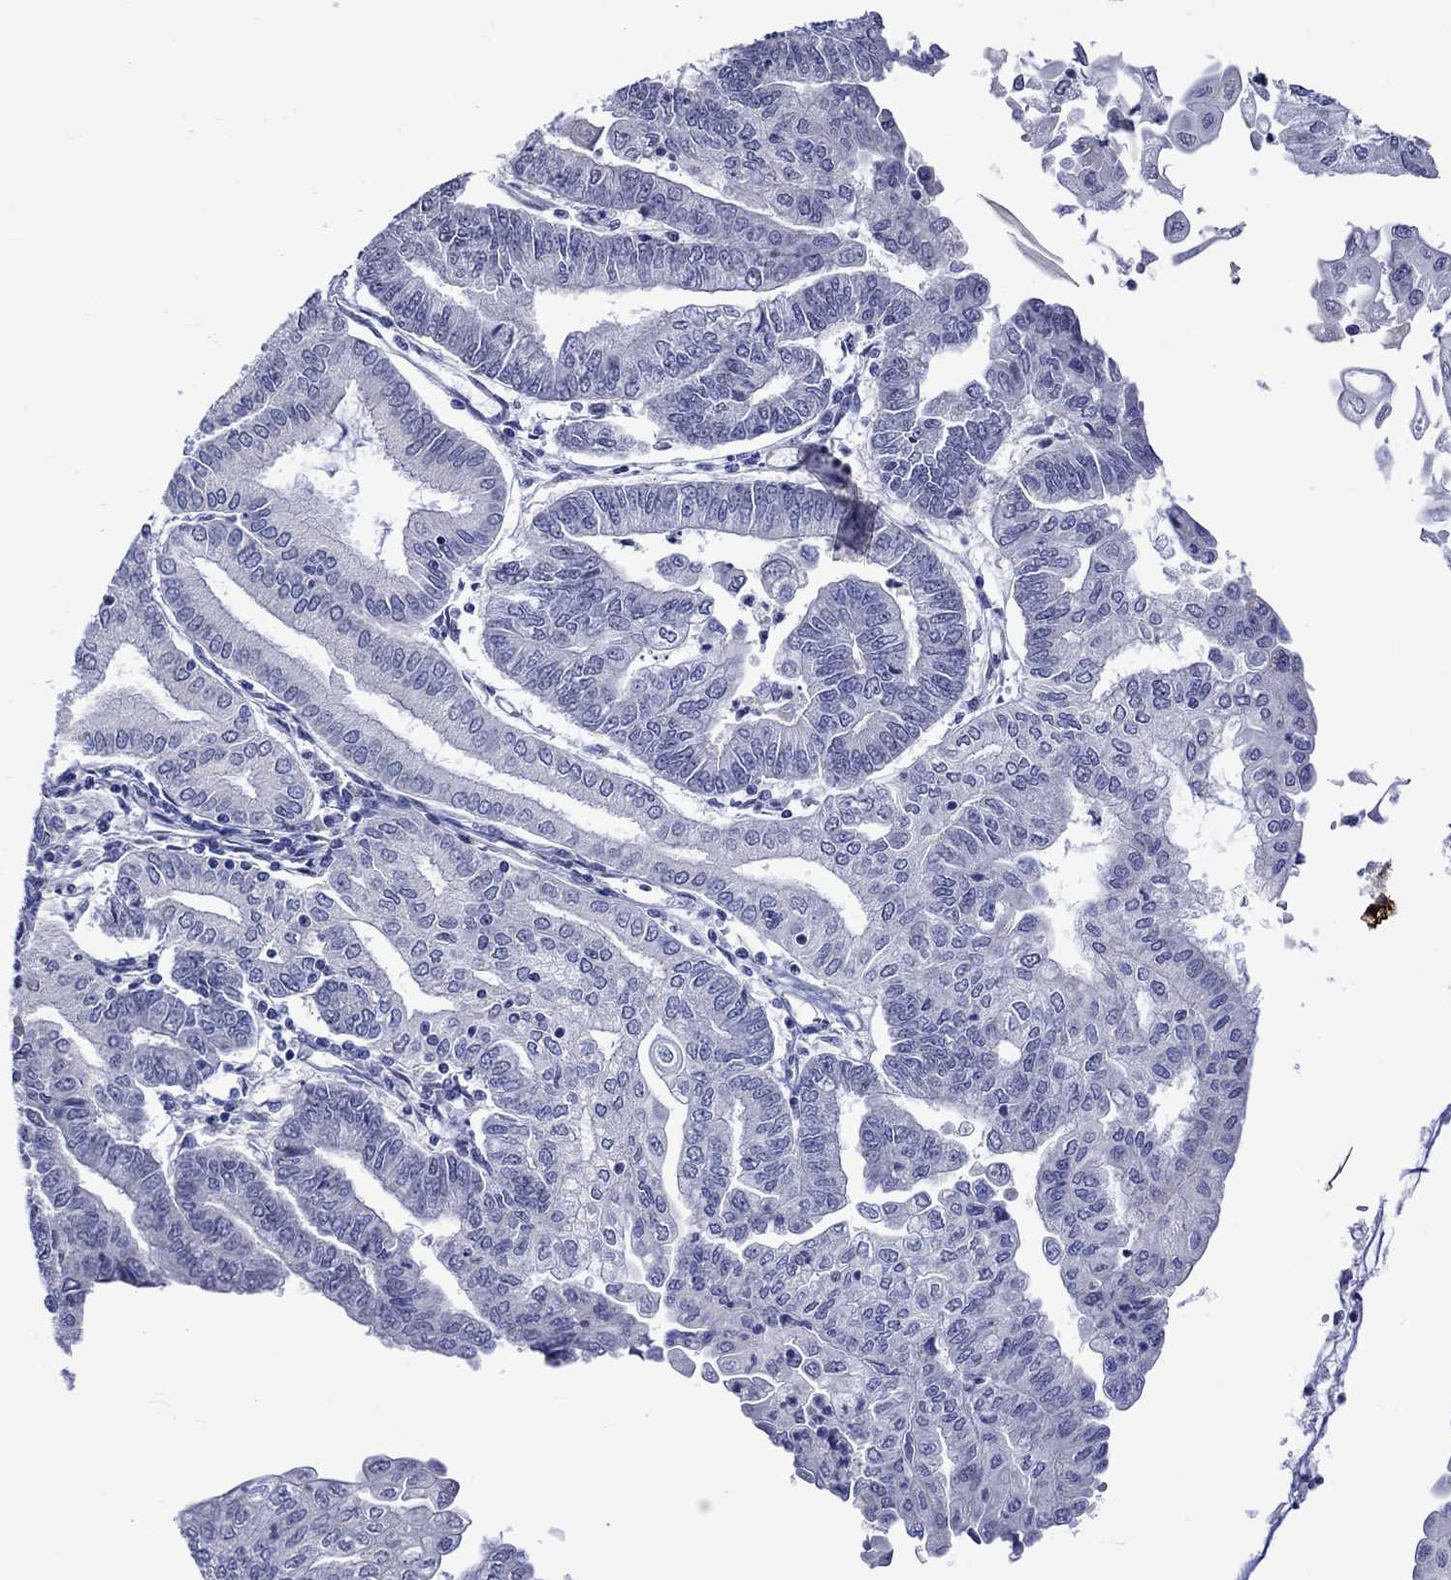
{"staining": {"intensity": "negative", "quantity": "none", "location": "none"}, "tissue": "endometrial cancer", "cell_type": "Tumor cells", "image_type": "cancer", "snomed": [{"axis": "morphology", "description": "Adenocarcinoma, NOS"}, {"axis": "topography", "description": "Endometrium"}], "caption": "DAB (3,3'-diaminobenzidine) immunohistochemical staining of endometrial cancer (adenocarcinoma) shows no significant staining in tumor cells. (Brightfield microscopy of DAB (3,3'-diaminobenzidine) immunohistochemistry at high magnification).", "gene": "CRYAB", "patient": {"sex": "female", "age": 55}}